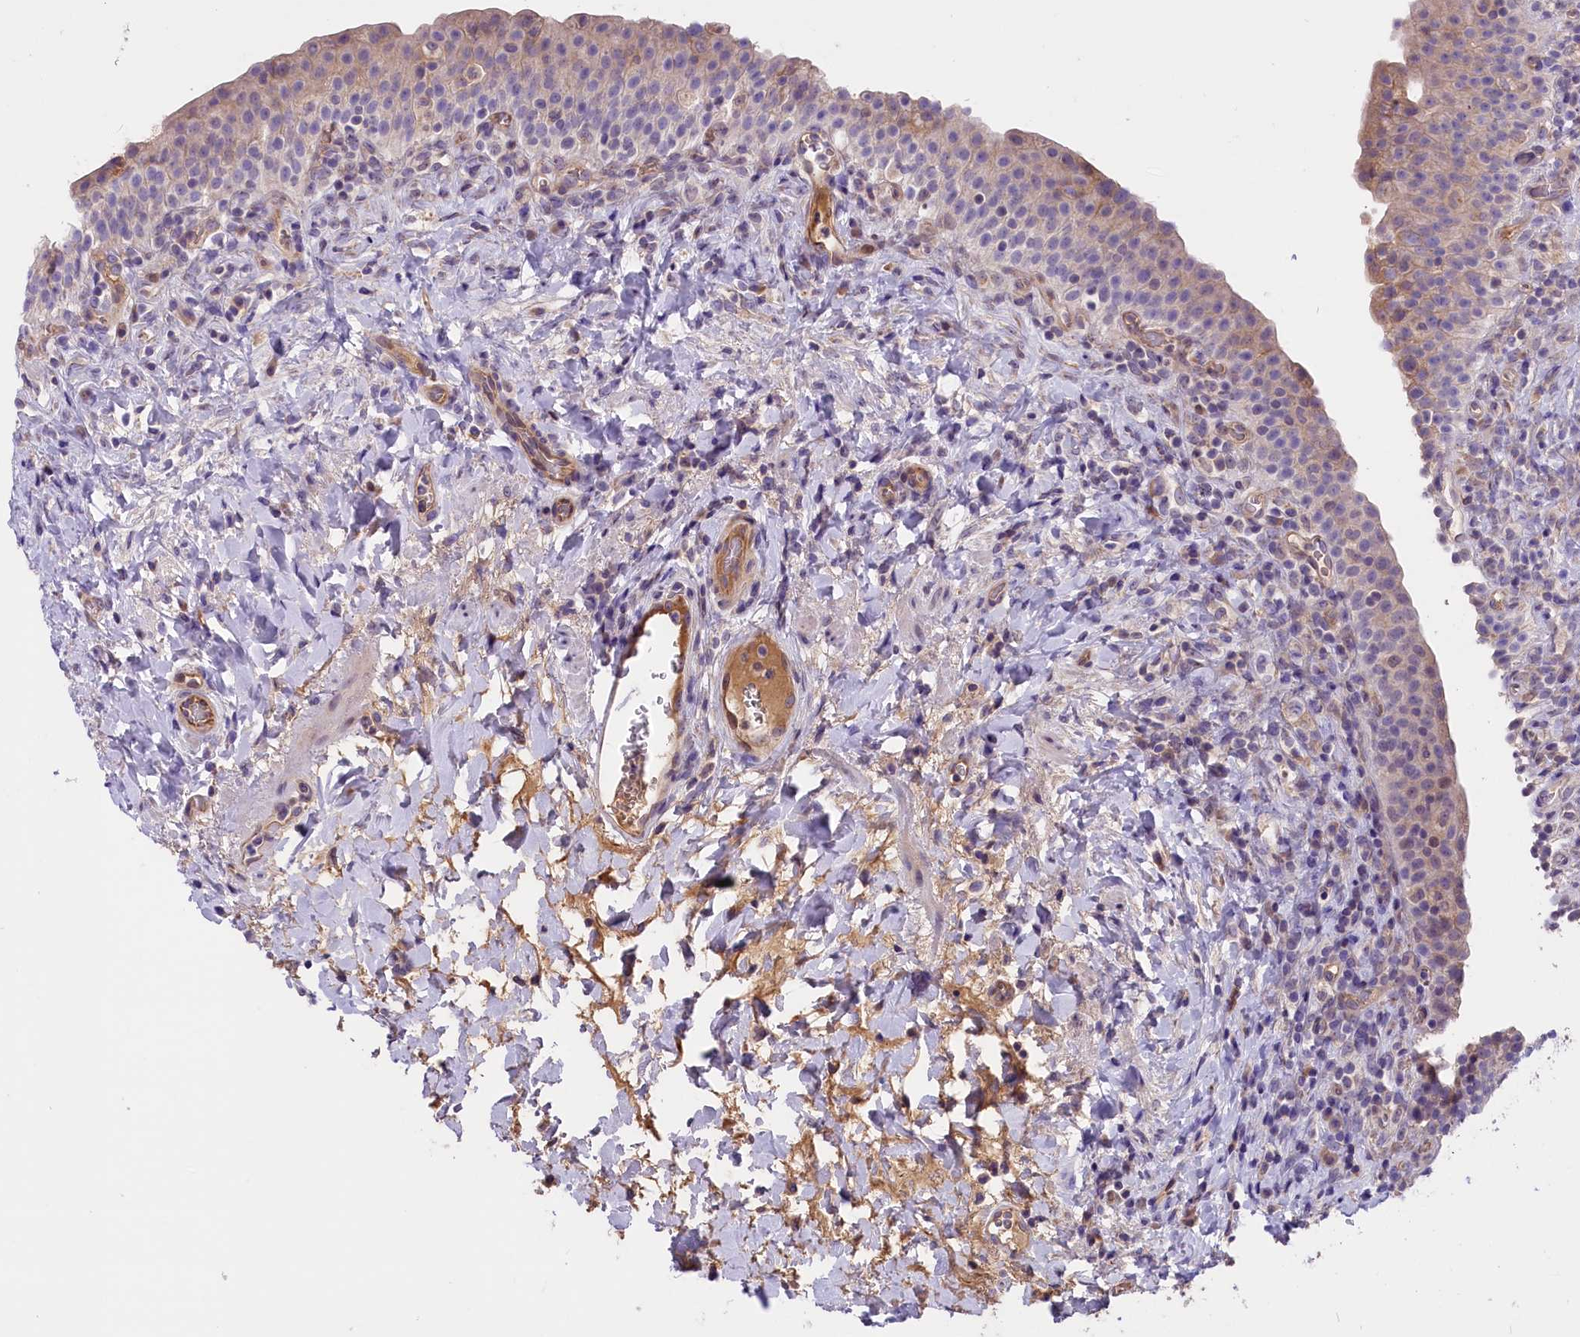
{"staining": {"intensity": "weak", "quantity": "<25%", "location": "cytoplasmic/membranous,nuclear"}, "tissue": "urinary bladder", "cell_type": "Urothelial cells", "image_type": "normal", "snomed": [{"axis": "morphology", "description": "Normal tissue, NOS"}, {"axis": "morphology", "description": "Inflammation, NOS"}, {"axis": "topography", "description": "Urinary bladder"}], "caption": "High magnification brightfield microscopy of benign urinary bladder stained with DAB (3,3'-diaminobenzidine) (brown) and counterstained with hematoxylin (blue): urothelial cells show no significant staining.", "gene": "CCDC32", "patient": {"sex": "male", "age": 64}}